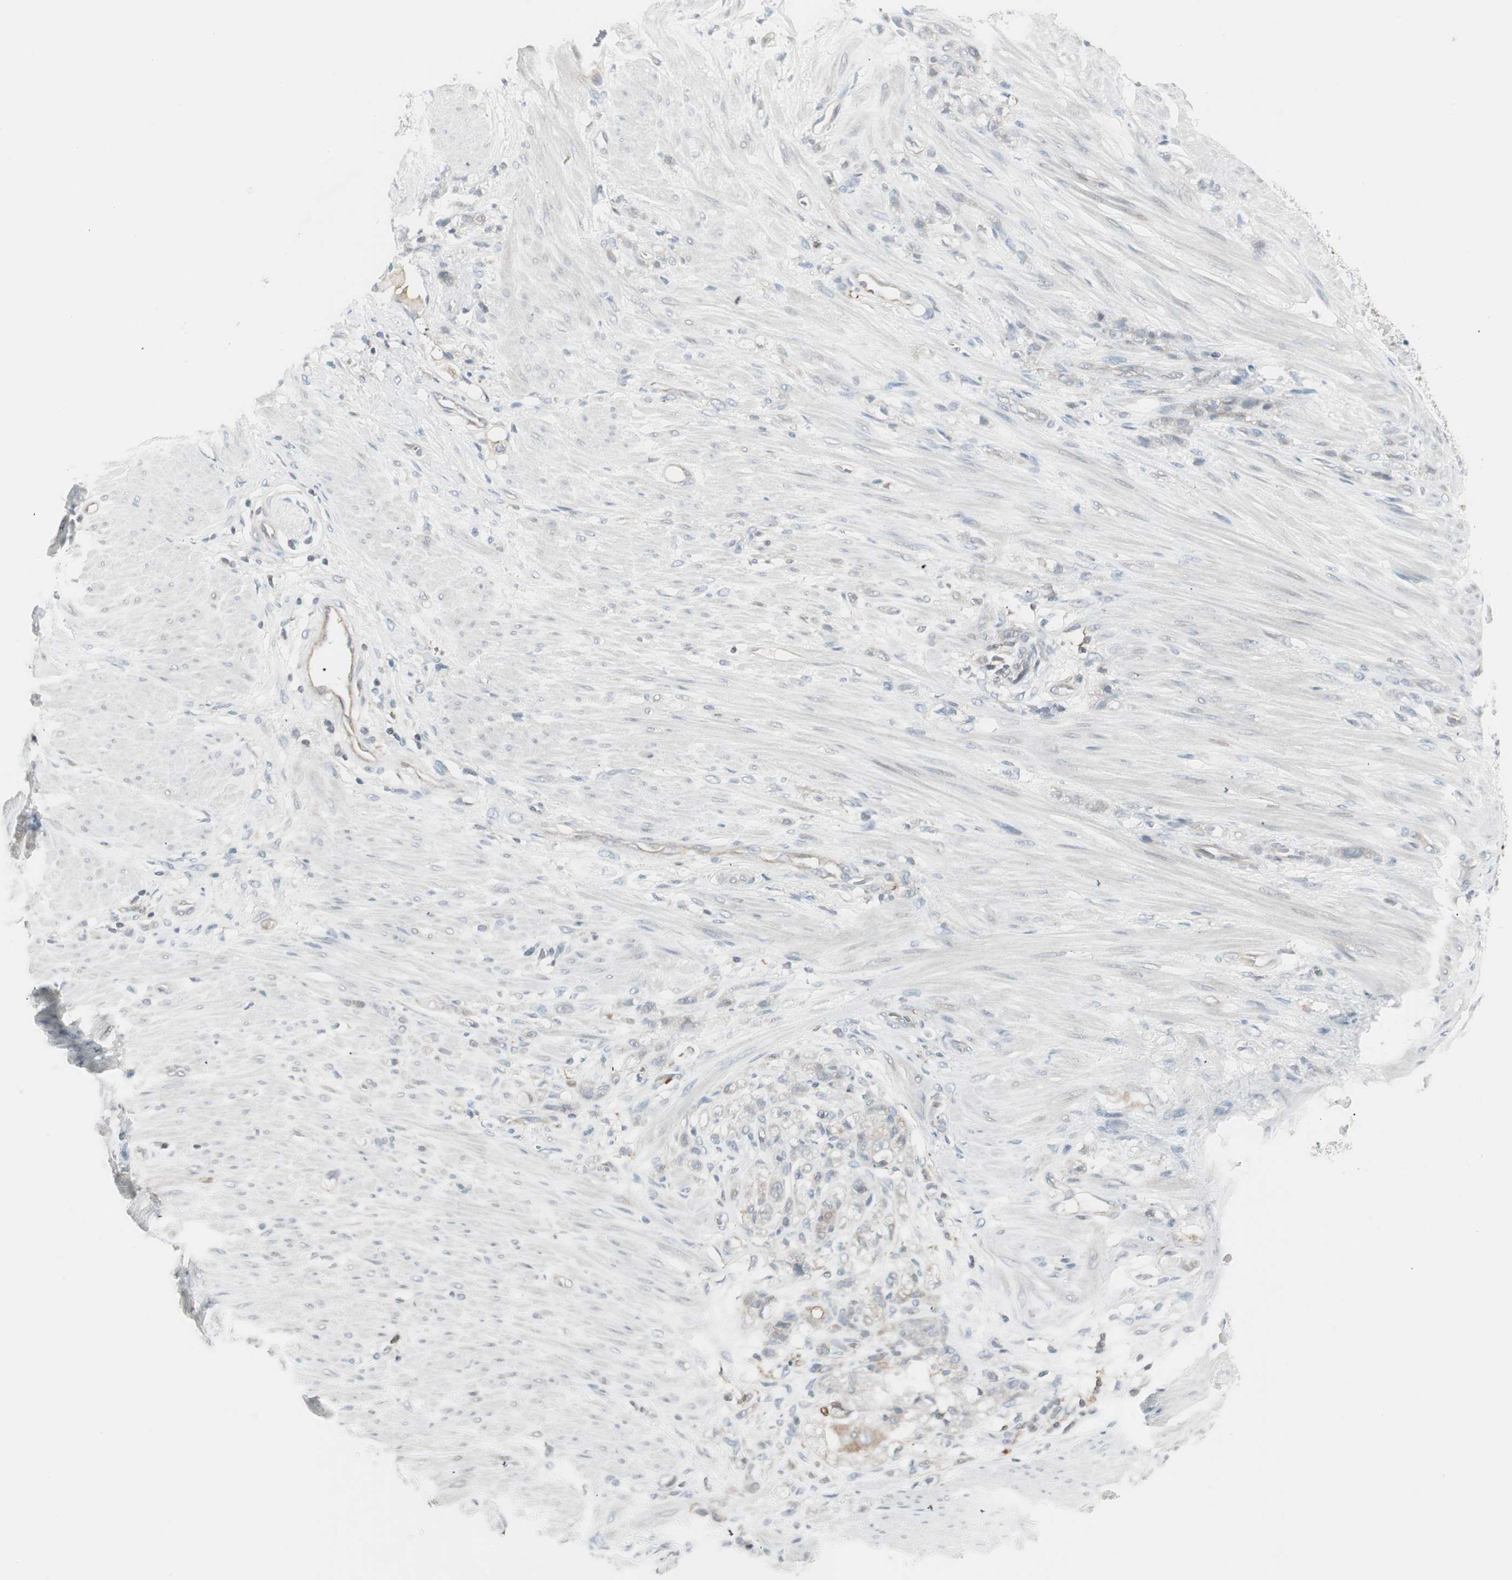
{"staining": {"intensity": "weak", "quantity": "<25%", "location": "cytoplasmic/membranous"}, "tissue": "stomach cancer", "cell_type": "Tumor cells", "image_type": "cancer", "snomed": [{"axis": "morphology", "description": "Adenocarcinoma, NOS"}, {"axis": "topography", "description": "Stomach"}], "caption": "Immunohistochemical staining of stomach cancer shows no significant expression in tumor cells.", "gene": "MAP4K4", "patient": {"sex": "male", "age": 82}}